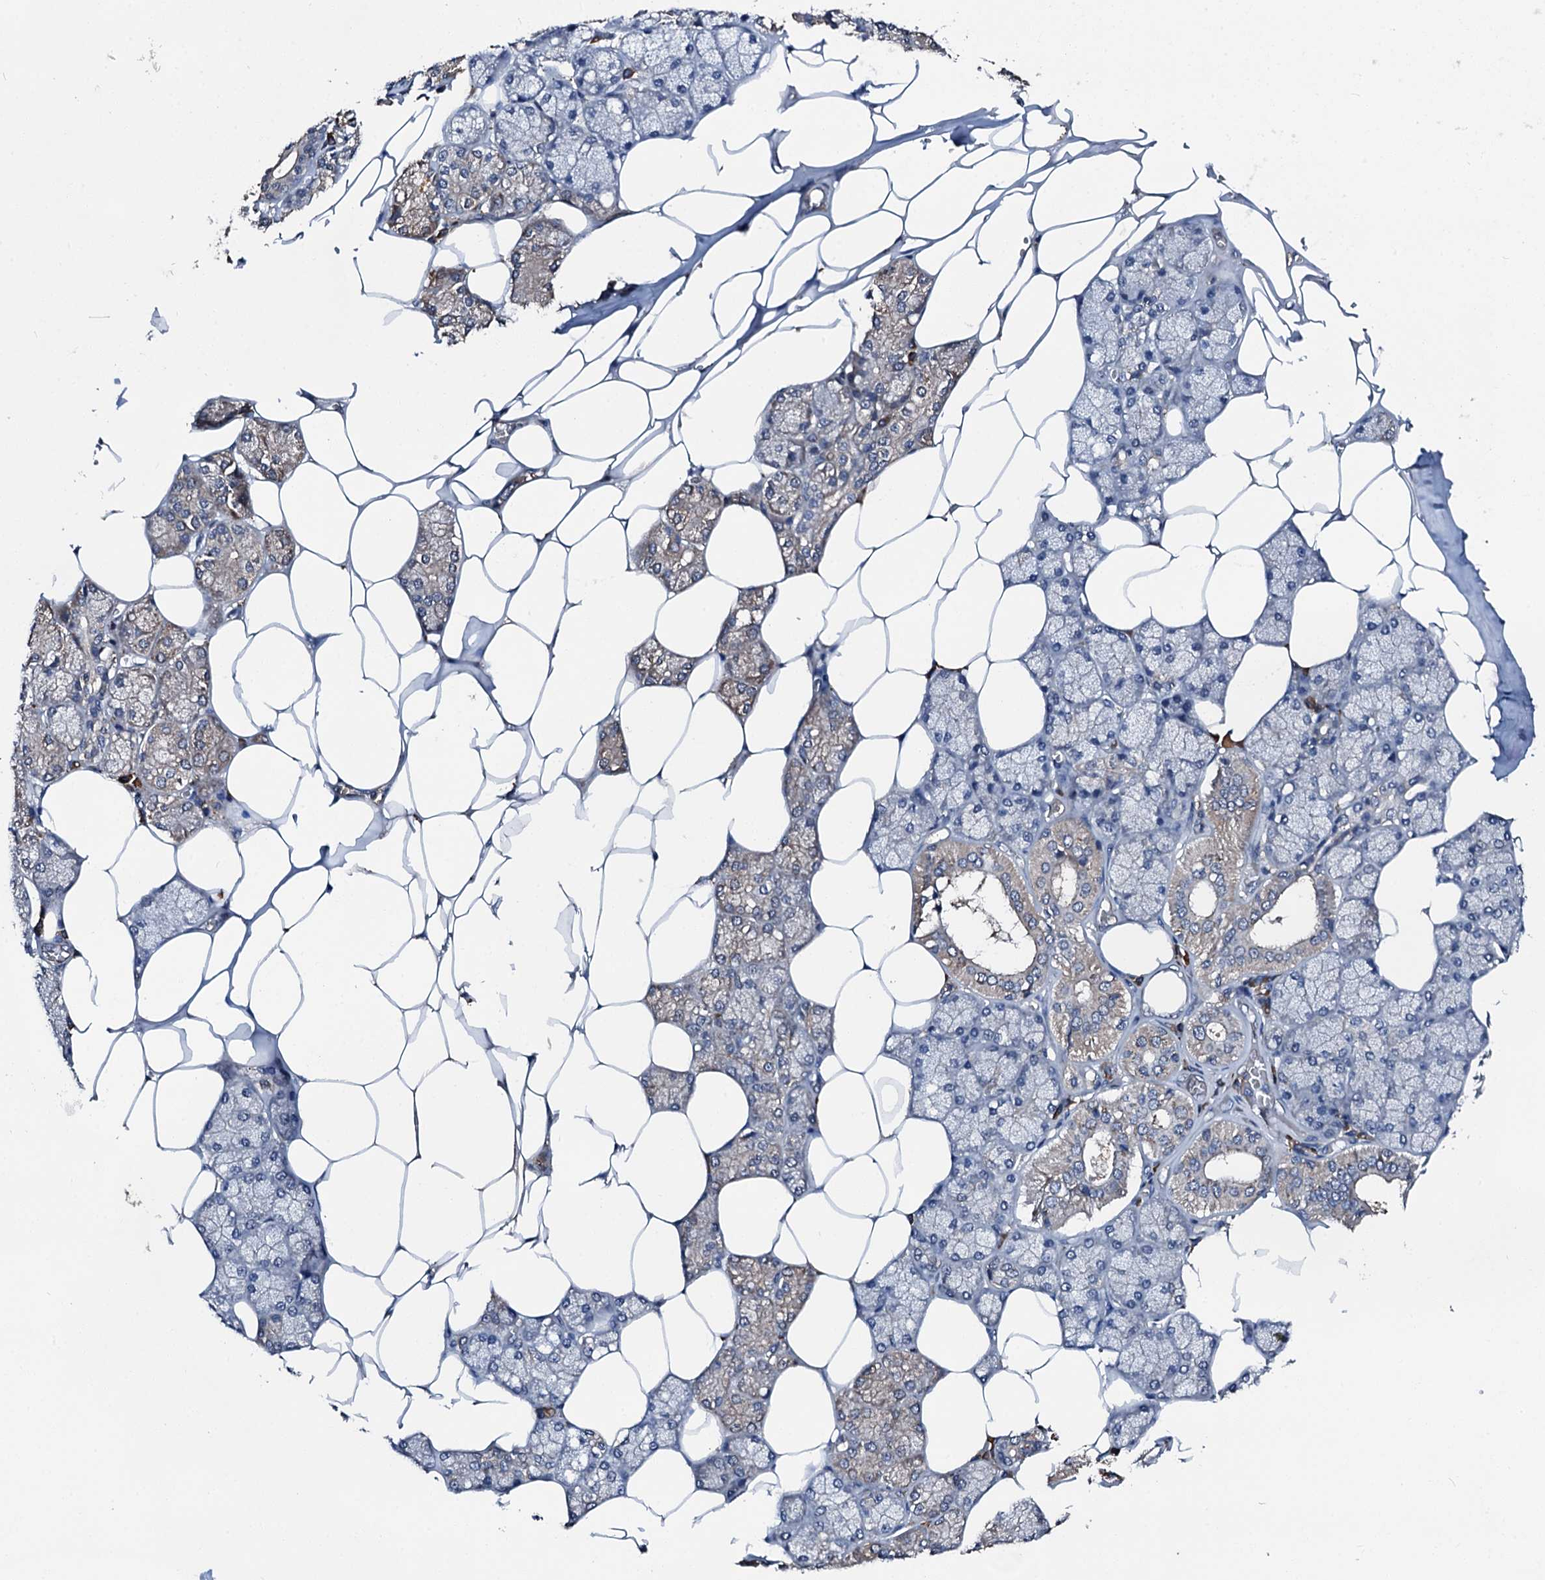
{"staining": {"intensity": "strong", "quantity": "<25%", "location": "cytoplasmic/membranous"}, "tissue": "salivary gland", "cell_type": "Glandular cells", "image_type": "normal", "snomed": [{"axis": "morphology", "description": "Normal tissue, NOS"}, {"axis": "topography", "description": "Salivary gland"}], "caption": "A brown stain highlights strong cytoplasmic/membranous expression of a protein in glandular cells of unremarkable human salivary gland. (brown staining indicates protein expression, while blue staining denotes nuclei).", "gene": "FGD4", "patient": {"sex": "male", "age": 62}}